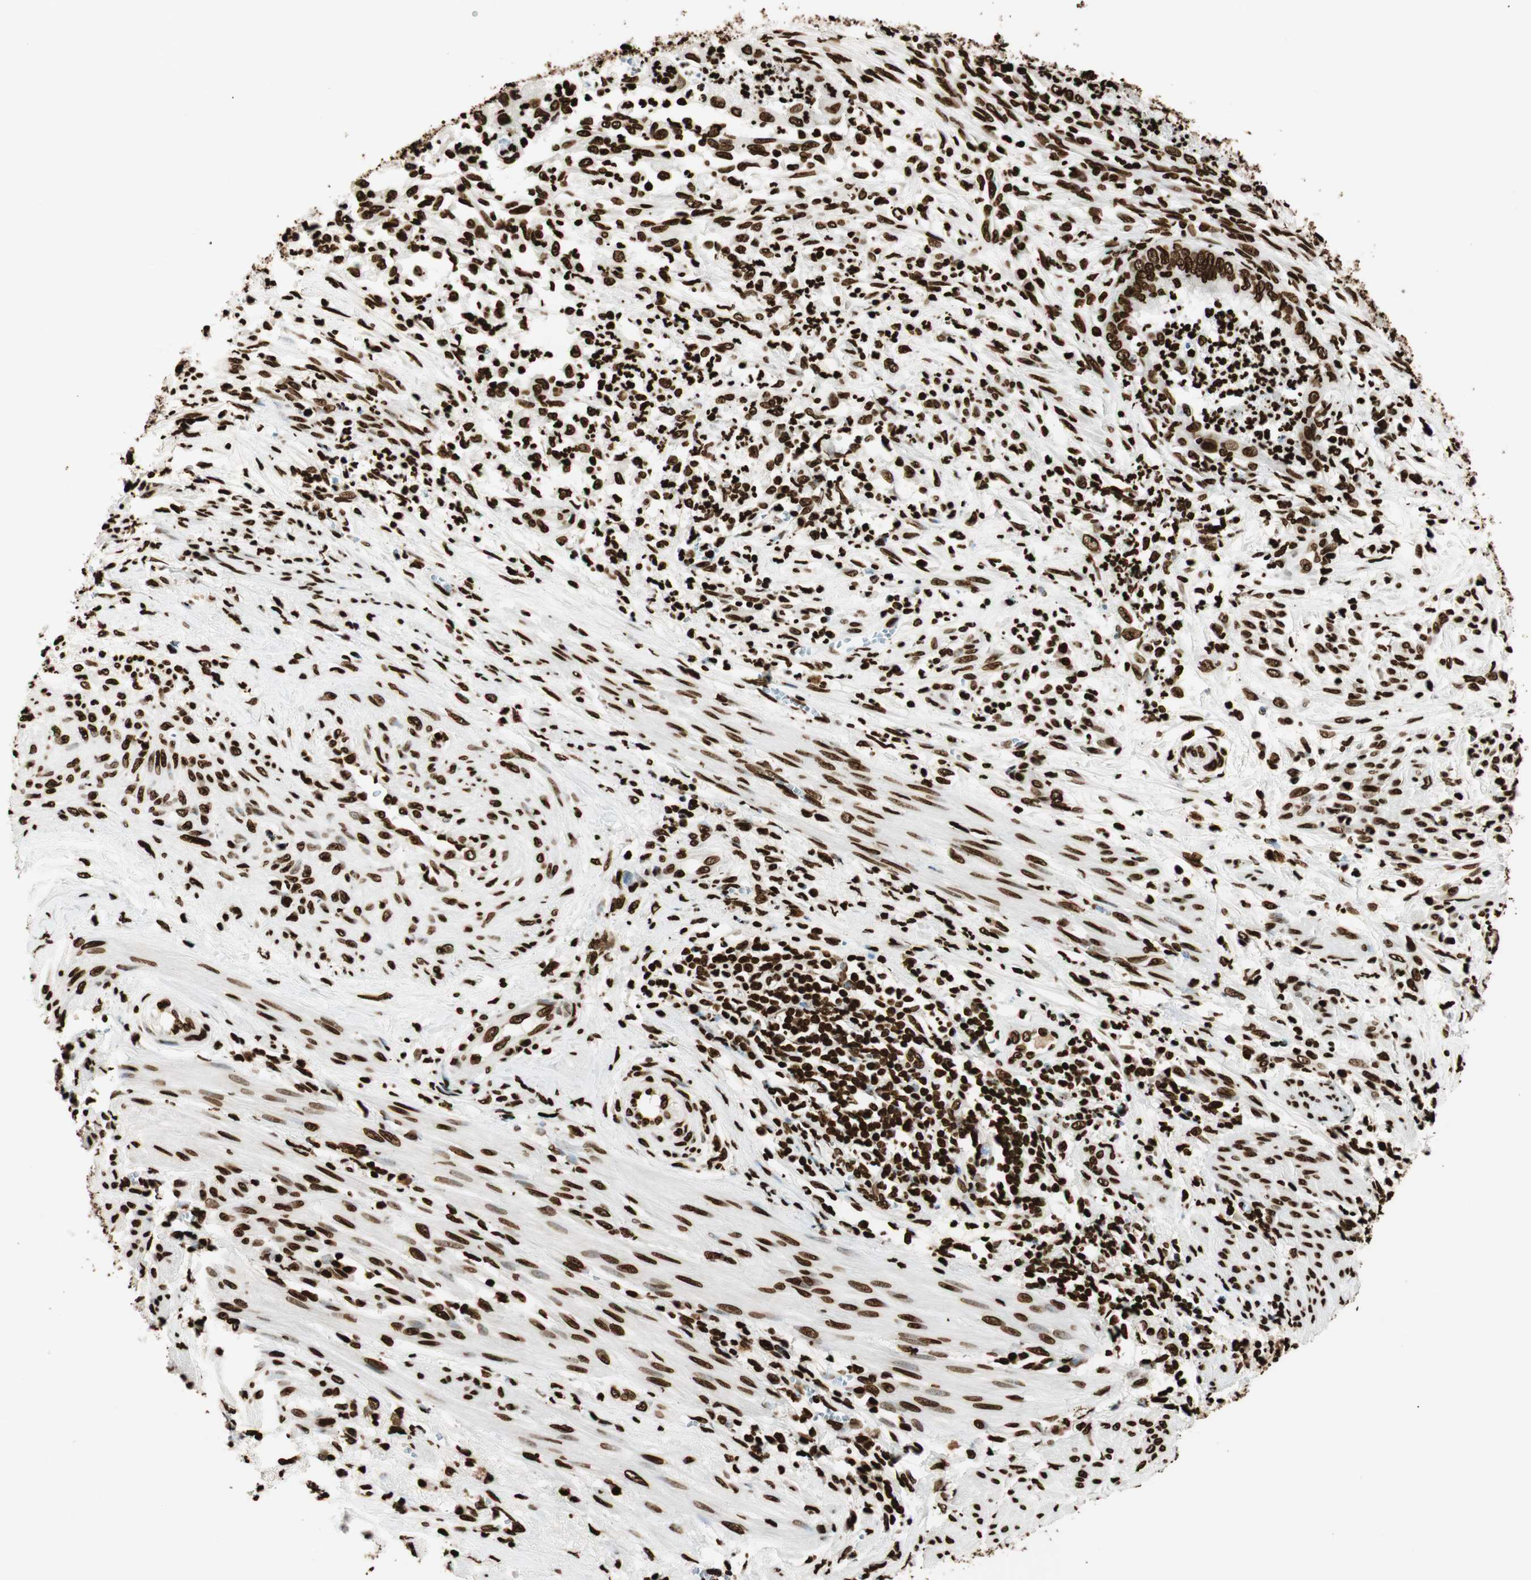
{"staining": {"intensity": "strong", "quantity": ">75%", "location": "nuclear"}, "tissue": "endometrial cancer", "cell_type": "Tumor cells", "image_type": "cancer", "snomed": [{"axis": "morphology", "description": "Necrosis, NOS"}, {"axis": "morphology", "description": "Adenocarcinoma, NOS"}, {"axis": "topography", "description": "Endometrium"}], "caption": "Tumor cells exhibit strong nuclear expression in about >75% of cells in endometrial cancer.", "gene": "GLI2", "patient": {"sex": "female", "age": 79}}